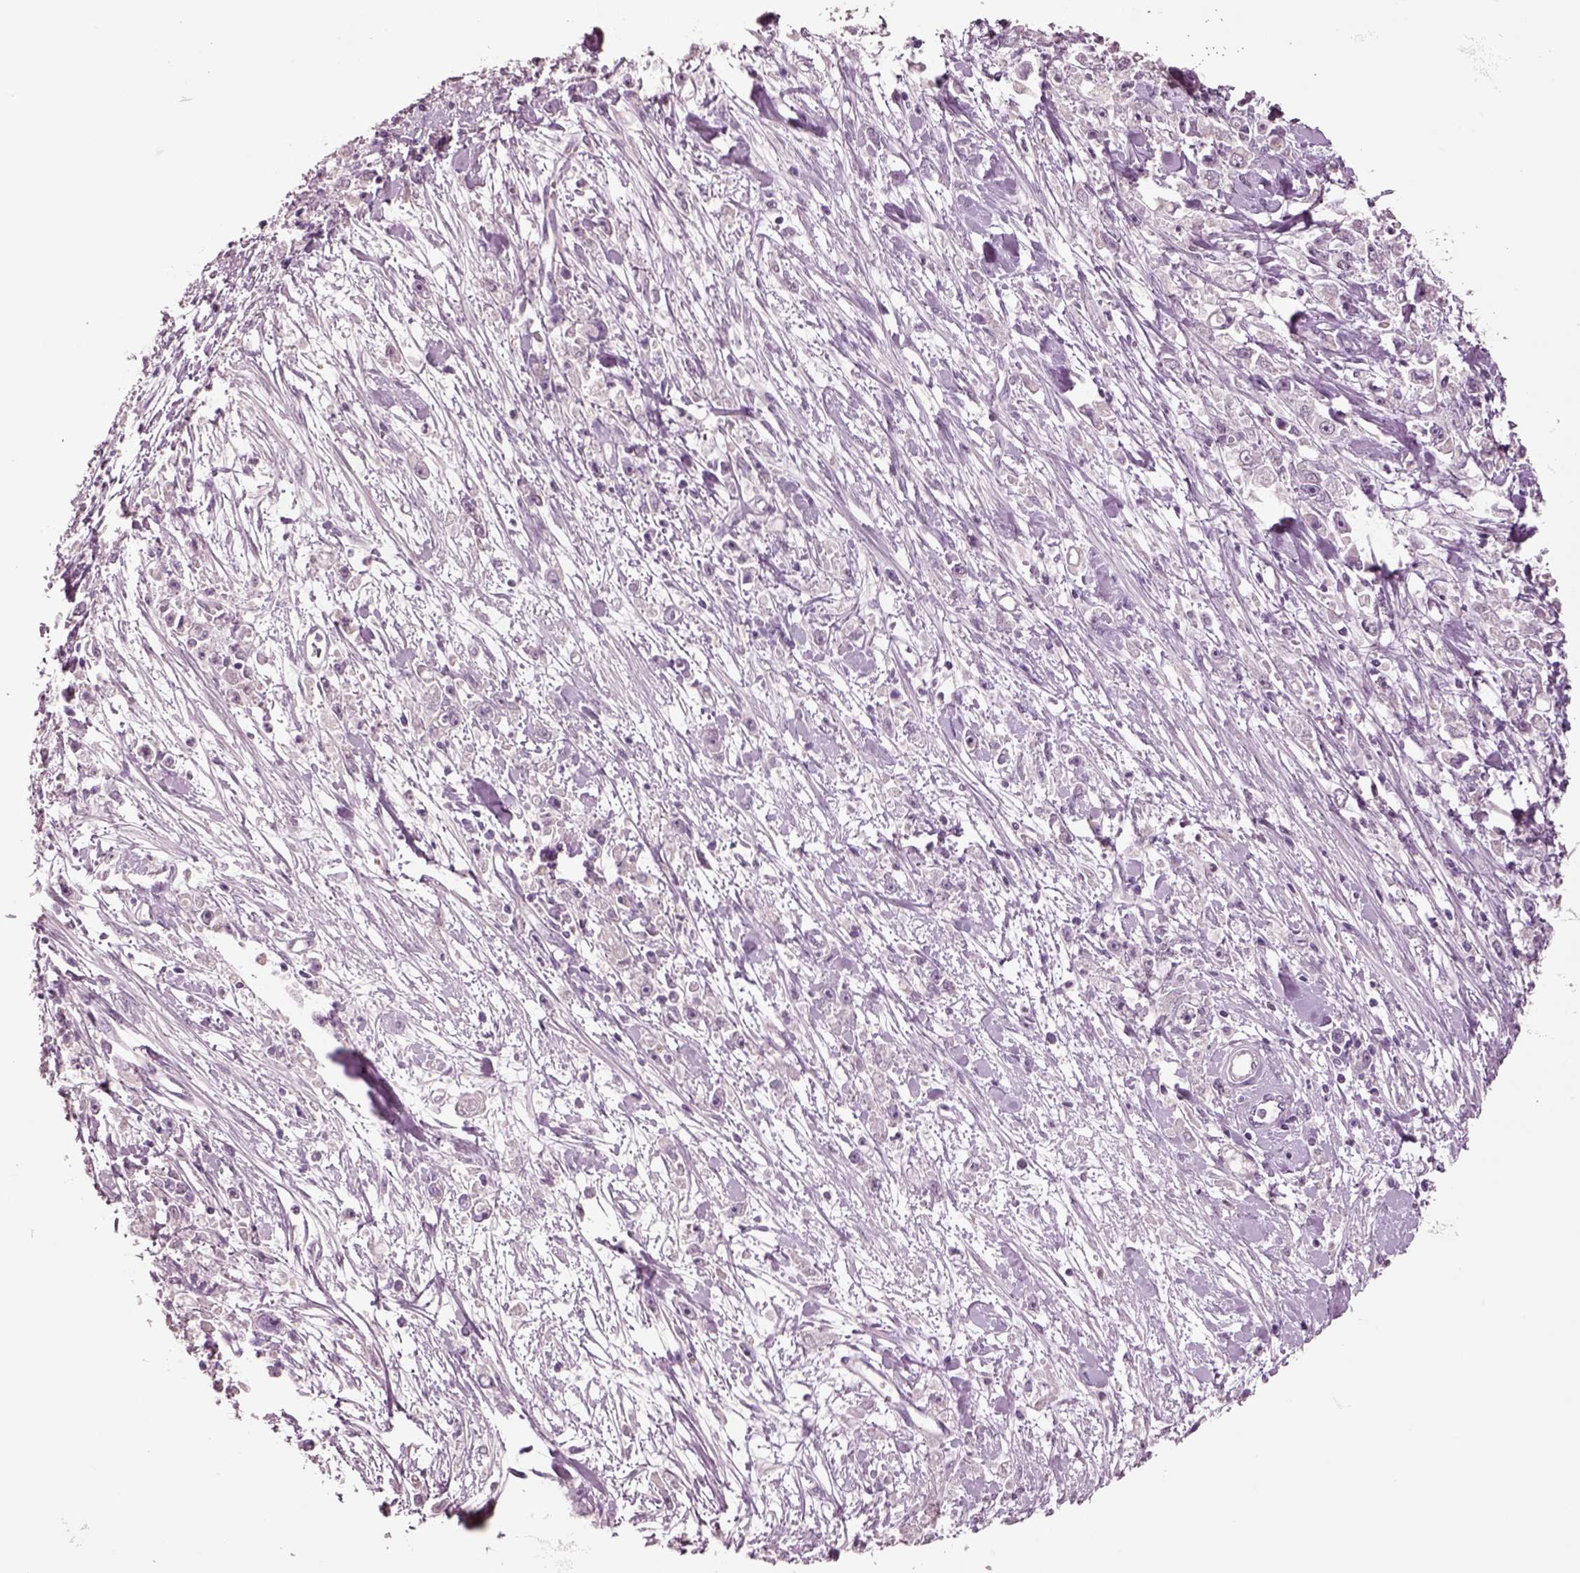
{"staining": {"intensity": "negative", "quantity": "none", "location": "none"}, "tissue": "stomach cancer", "cell_type": "Tumor cells", "image_type": "cancer", "snomed": [{"axis": "morphology", "description": "Adenocarcinoma, NOS"}, {"axis": "topography", "description": "Stomach"}], "caption": "Immunohistochemical staining of human adenocarcinoma (stomach) exhibits no significant positivity in tumor cells. The staining is performed using DAB brown chromogen with nuclei counter-stained in using hematoxylin.", "gene": "CLPSL1", "patient": {"sex": "female", "age": 59}}